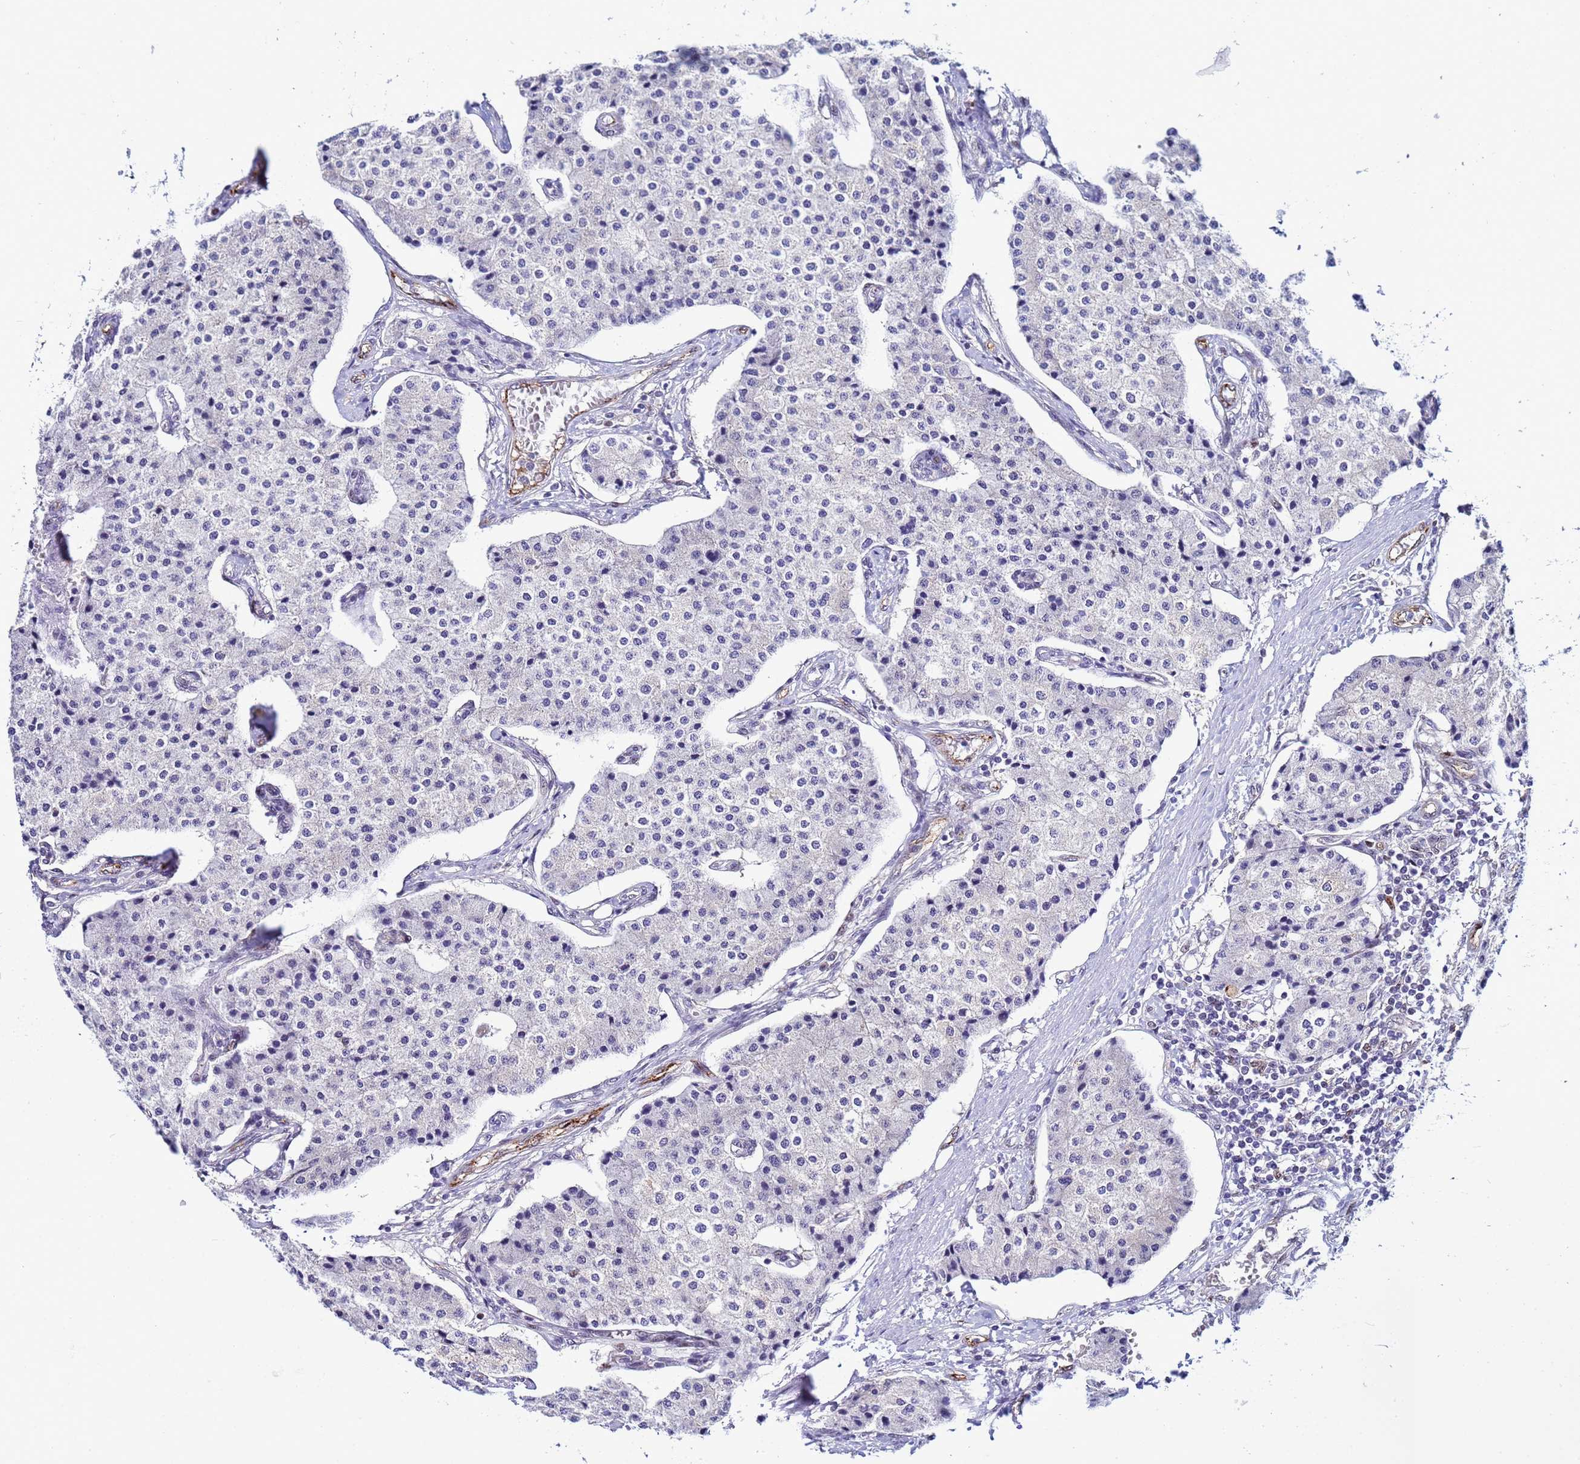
{"staining": {"intensity": "negative", "quantity": "none", "location": "none"}, "tissue": "carcinoid", "cell_type": "Tumor cells", "image_type": "cancer", "snomed": [{"axis": "morphology", "description": "Carcinoid, malignant, NOS"}, {"axis": "topography", "description": "Colon"}], "caption": "Histopathology image shows no significant protein staining in tumor cells of carcinoid.", "gene": "SLC25A37", "patient": {"sex": "female", "age": 52}}